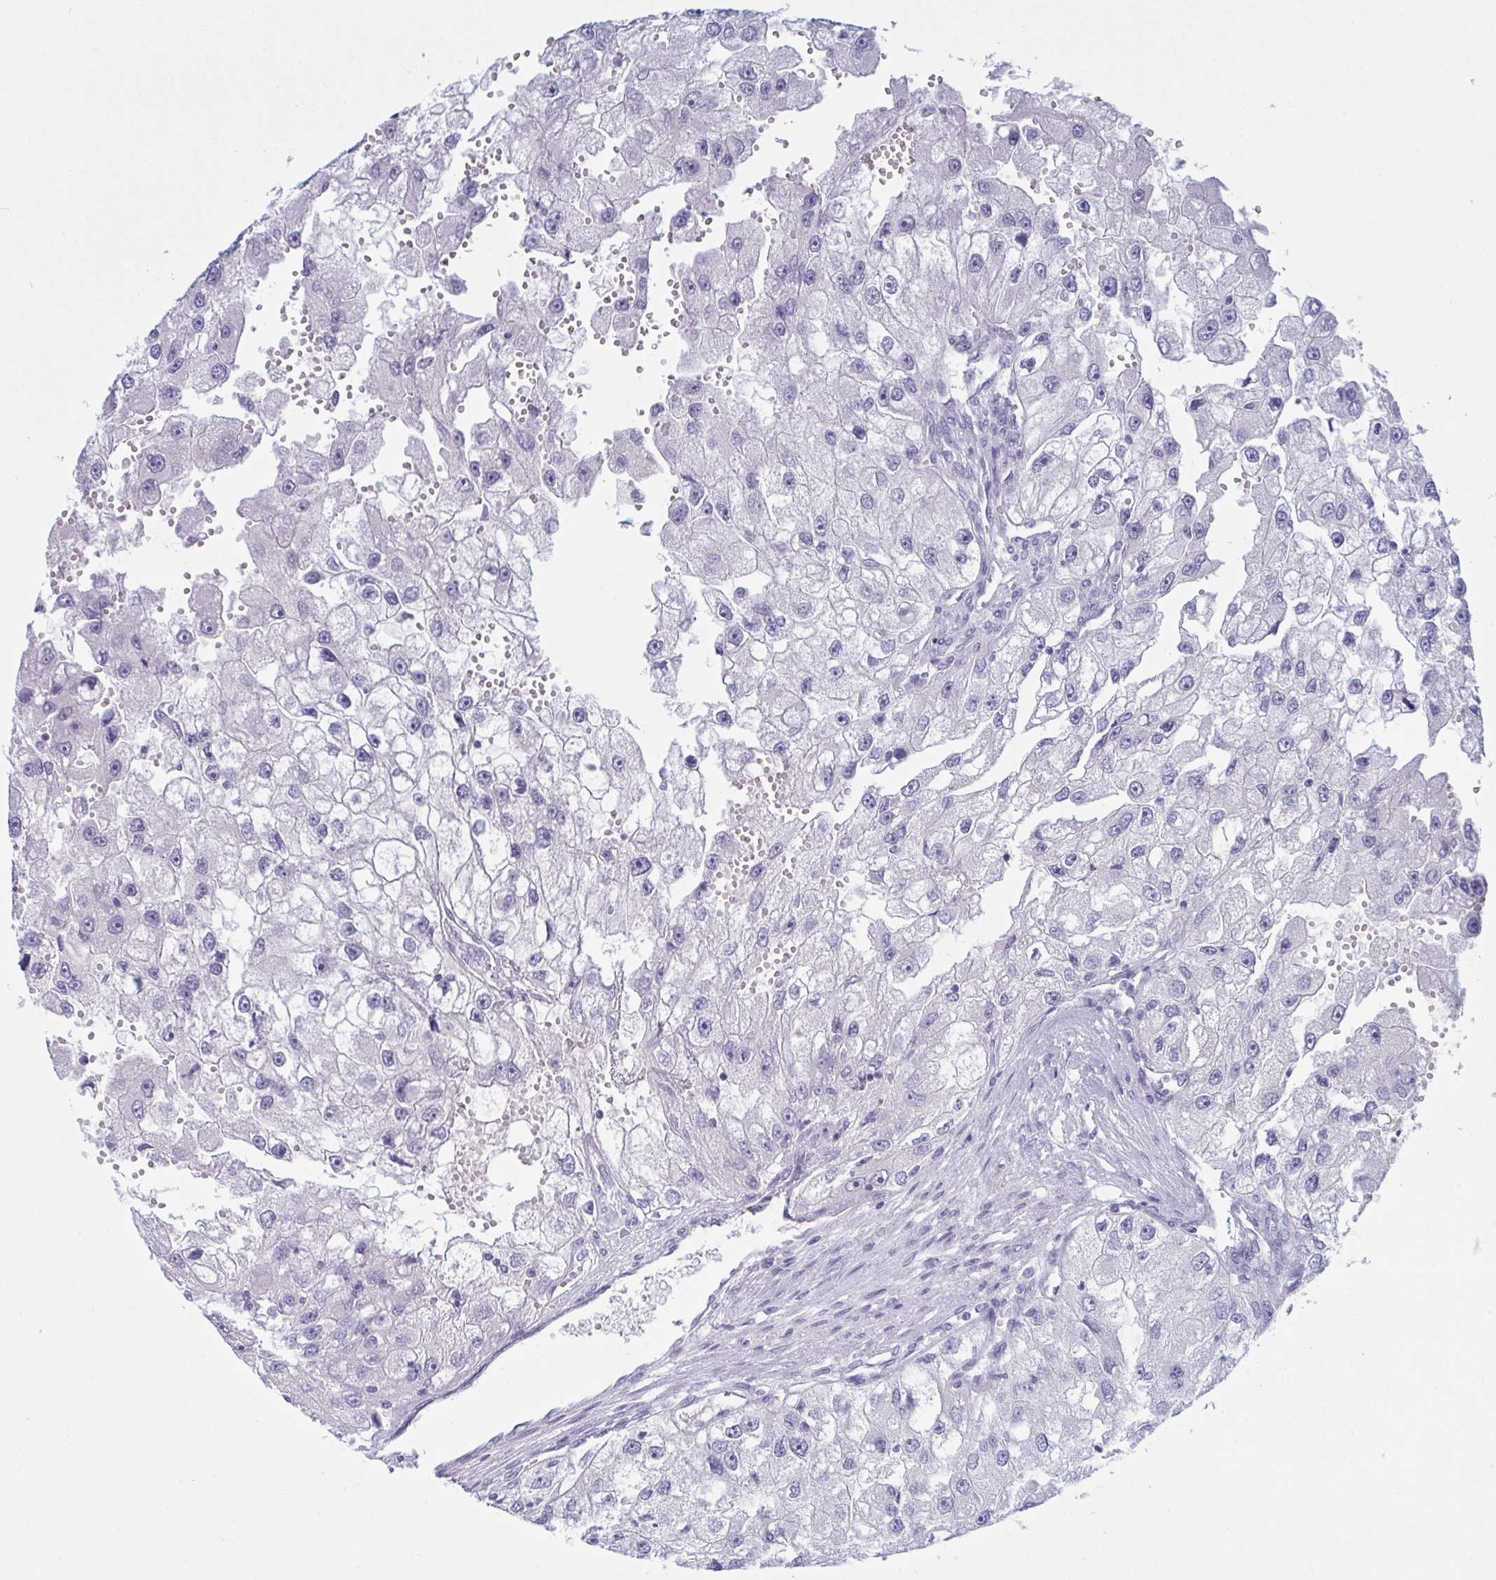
{"staining": {"intensity": "negative", "quantity": "none", "location": "none"}, "tissue": "renal cancer", "cell_type": "Tumor cells", "image_type": "cancer", "snomed": [{"axis": "morphology", "description": "Adenocarcinoma, NOS"}, {"axis": "topography", "description": "Kidney"}], "caption": "The photomicrograph demonstrates no significant staining in tumor cells of renal cancer (adenocarcinoma).", "gene": "NAA30", "patient": {"sex": "male", "age": 63}}